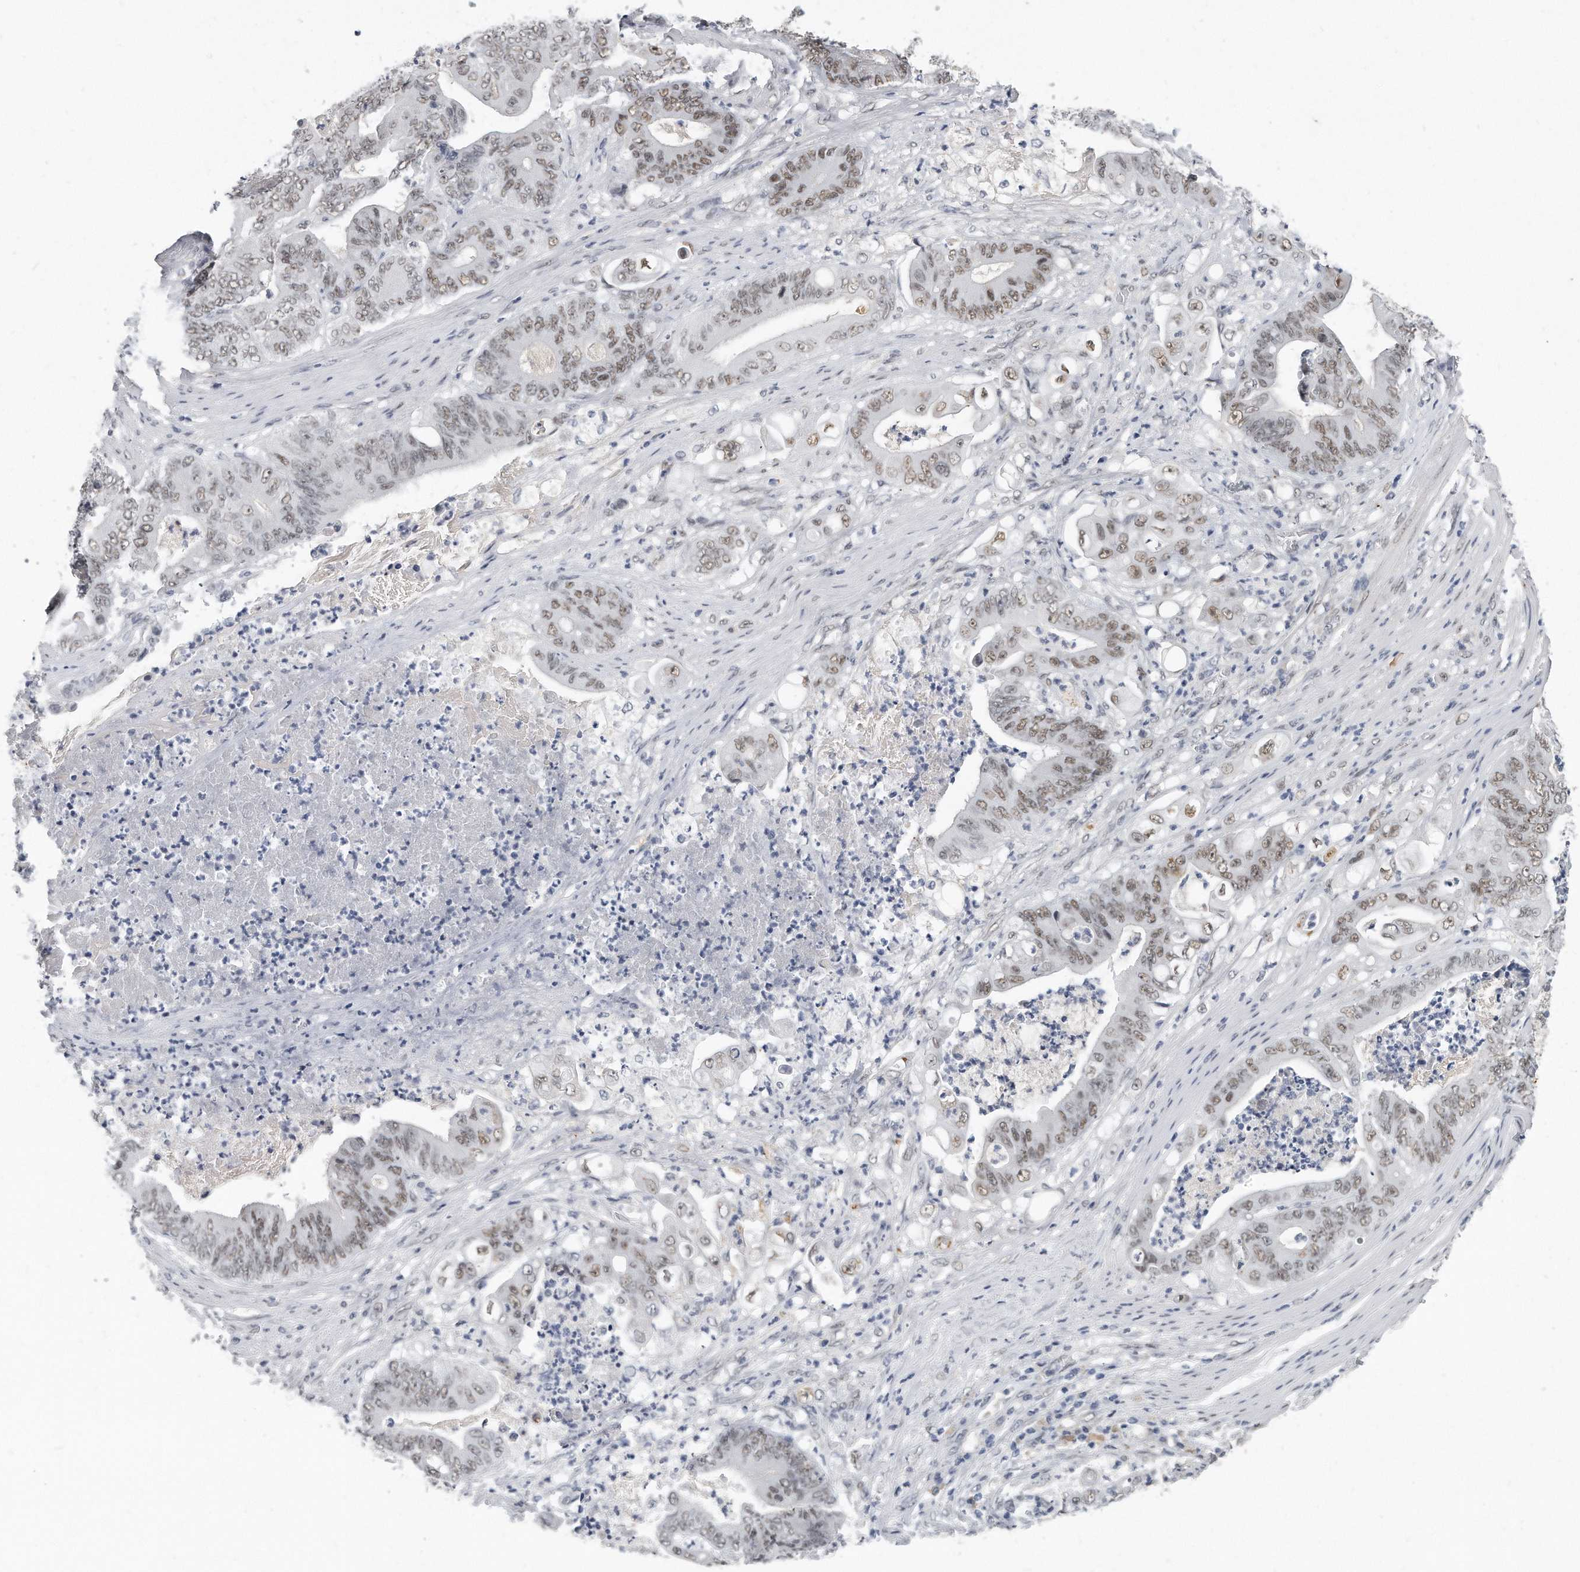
{"staining": {"intensity": "moderate", "quantity": ">75%", "location": "nuclear"}, "tissue": "stomach cancer", "cell_type": "Tumor cells", "image_type": "cancer", "snomed": [{"axis": "morphology", "description": "Adenocarcinoma, NOS"}, {"axis": "topography", "description": "Stomach"}], "caption": "Stomach cancer stained with a brown dye reveals moderate nuclear positive positivity in approximately >75% of tumor cells.", "gene": "CTBP2", "patient": {"sex": "female", "age": 73}}